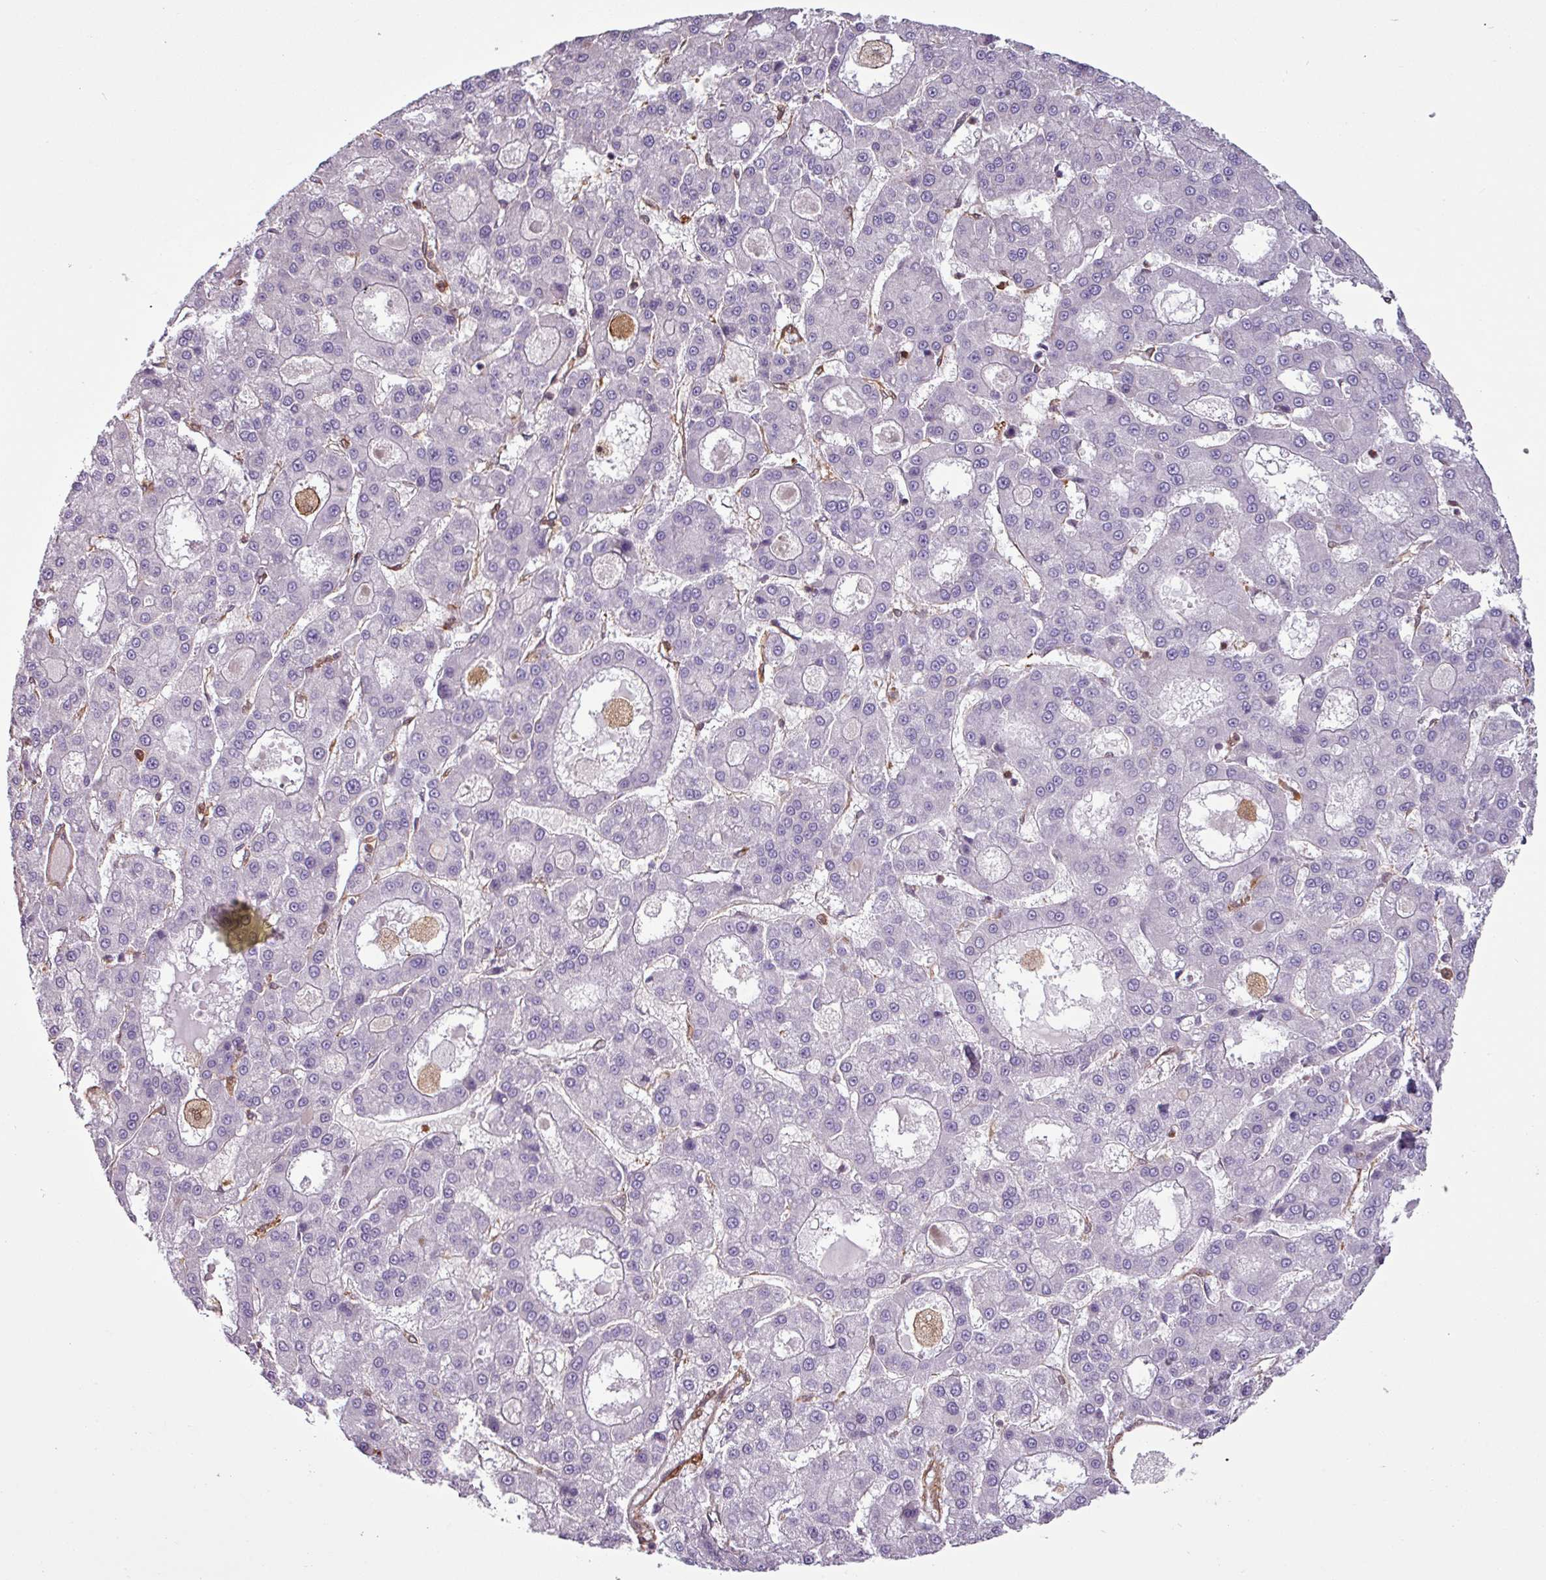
{"staining": {"intensity": "negative", "quantity": "none", "location": "none"}, "tissue": "liver cancer", "cell_type": "Tumor cells", "image_type": "cancer", "snomed": [{"axis": "morphology", "description": "Carcinoma, Hepatocellular, NOS"}, {"axis": "topography", "description": "Liver"}], "caption": "Tumor cells show no significant protein staining in hepatocellular carcinoma (liver).", "gene": "SH3BGRL", "patient": {"sex": "male", "age": 70}}